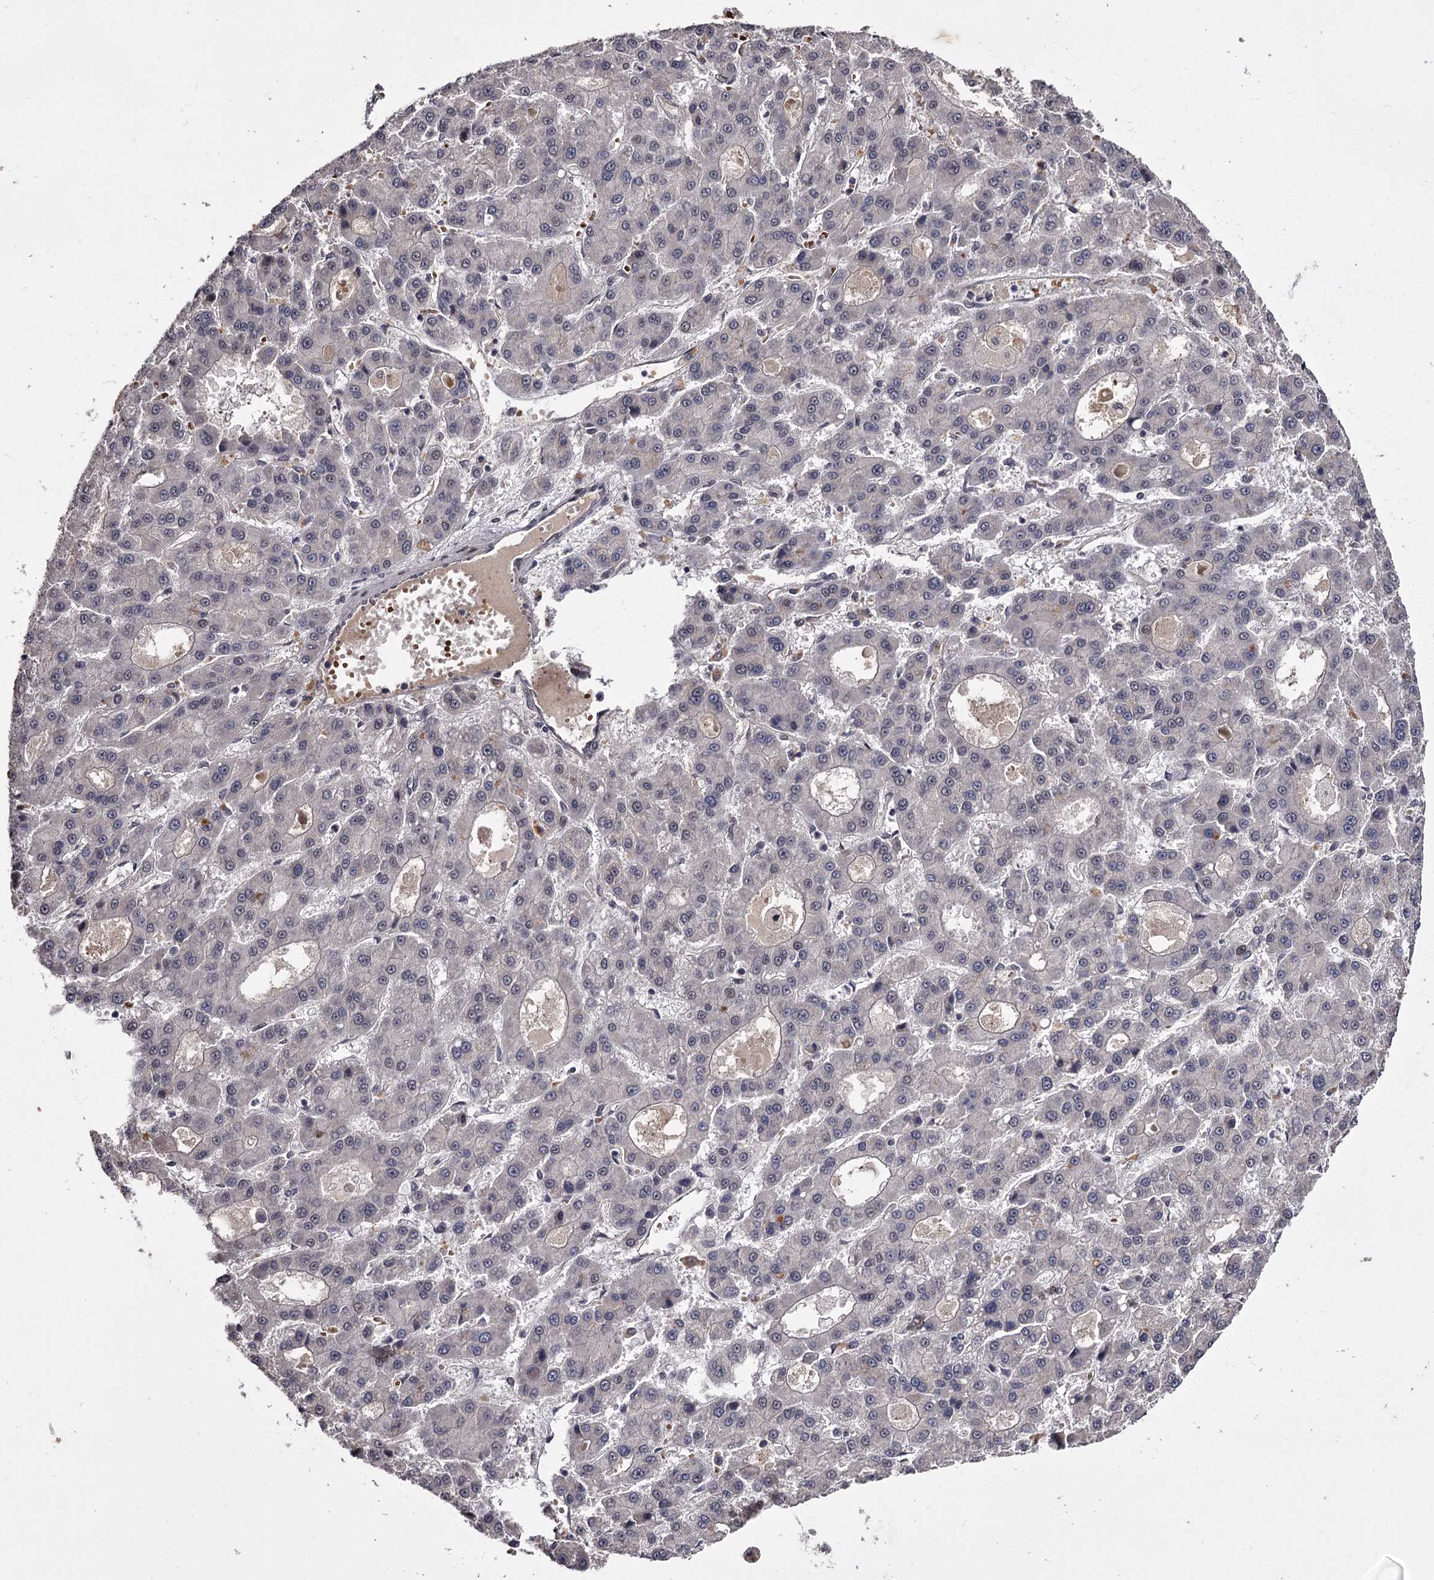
{"staining": {"intensity": "negative", "quantity": "none", "location": "none"}, "tissue": "liver cancer", "cell_type": "Tumor cells", "image_type": "cancer", "snomed": [{"axis": "morphology", "description": "Carcinoma, Hepatocellular, NOS"}, {"axis": "topography", "description": "Liver"}], "caption": "Immunohistochemistry (IHC) histopathology image of neoplastic tissue: human liver hepatocellular carcinoma stained with DAB demonstrates no significant protein expression in tumor cells. (Brightfield microscopy of DAB (3,3'-diaminobenzidine) IHC at high magnification).", "gene": "RNF44", "patient": {"sex": "male", "age": 70}}